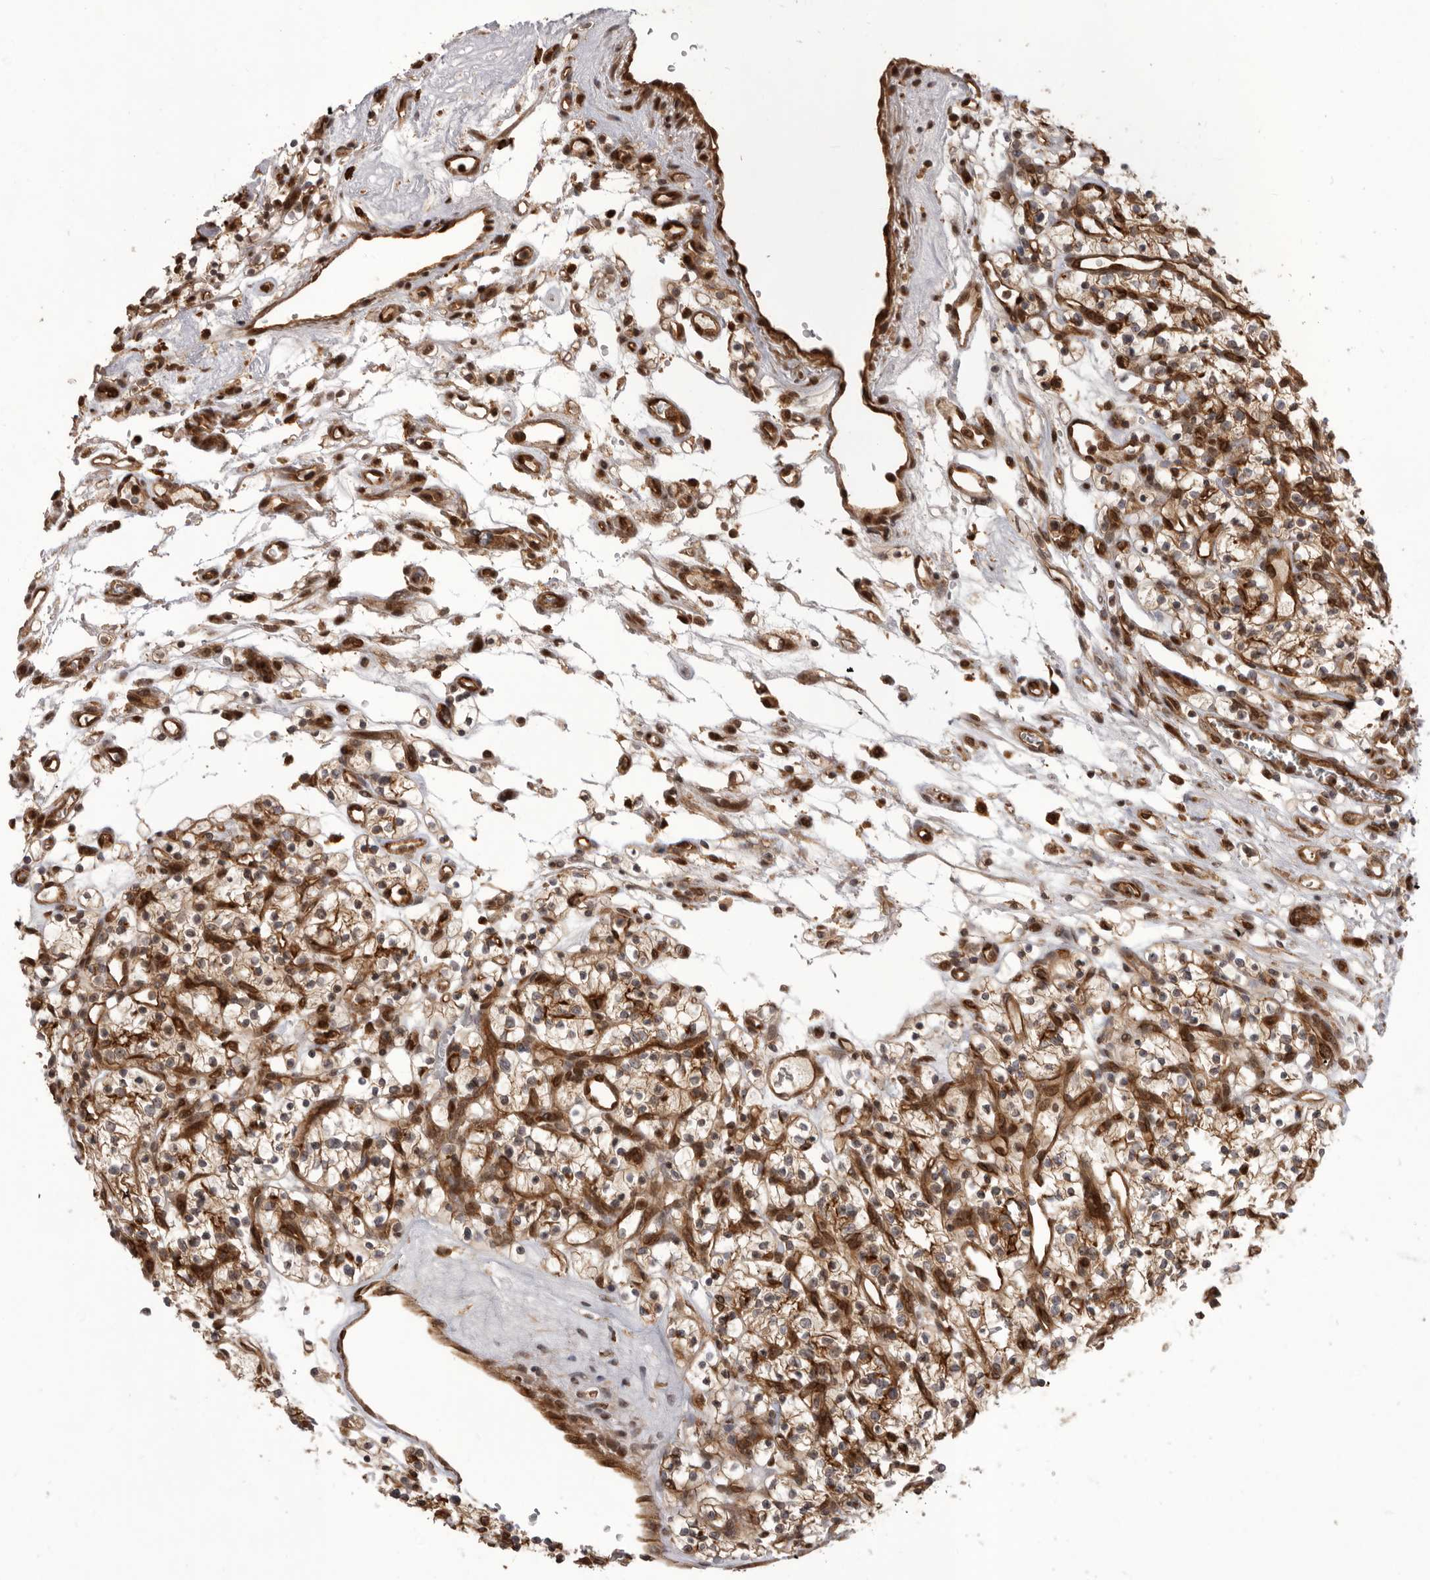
{"staining": {"intensity": "weak", "quantity": ">75%", "location": "cytoplasmic/membranous"}, "tissue": "renal cancer", "cell_type": "Tumor cells", "image_type": "cancer", "snomed": [{"axis": "morphology", "description": "Adenocarcinoma, NOS"}, {"axis": "topography", "description": "Kidney"}], "caption": "This is a micrograph of immunohistochemistry (IHC) staining of adenocarcinoma (renal), which shows weak positivity in the cytoplasmic/membranous of tumor cells.", "gene": "DHDDS", "patient": {"sex": "female", "age": 57}}